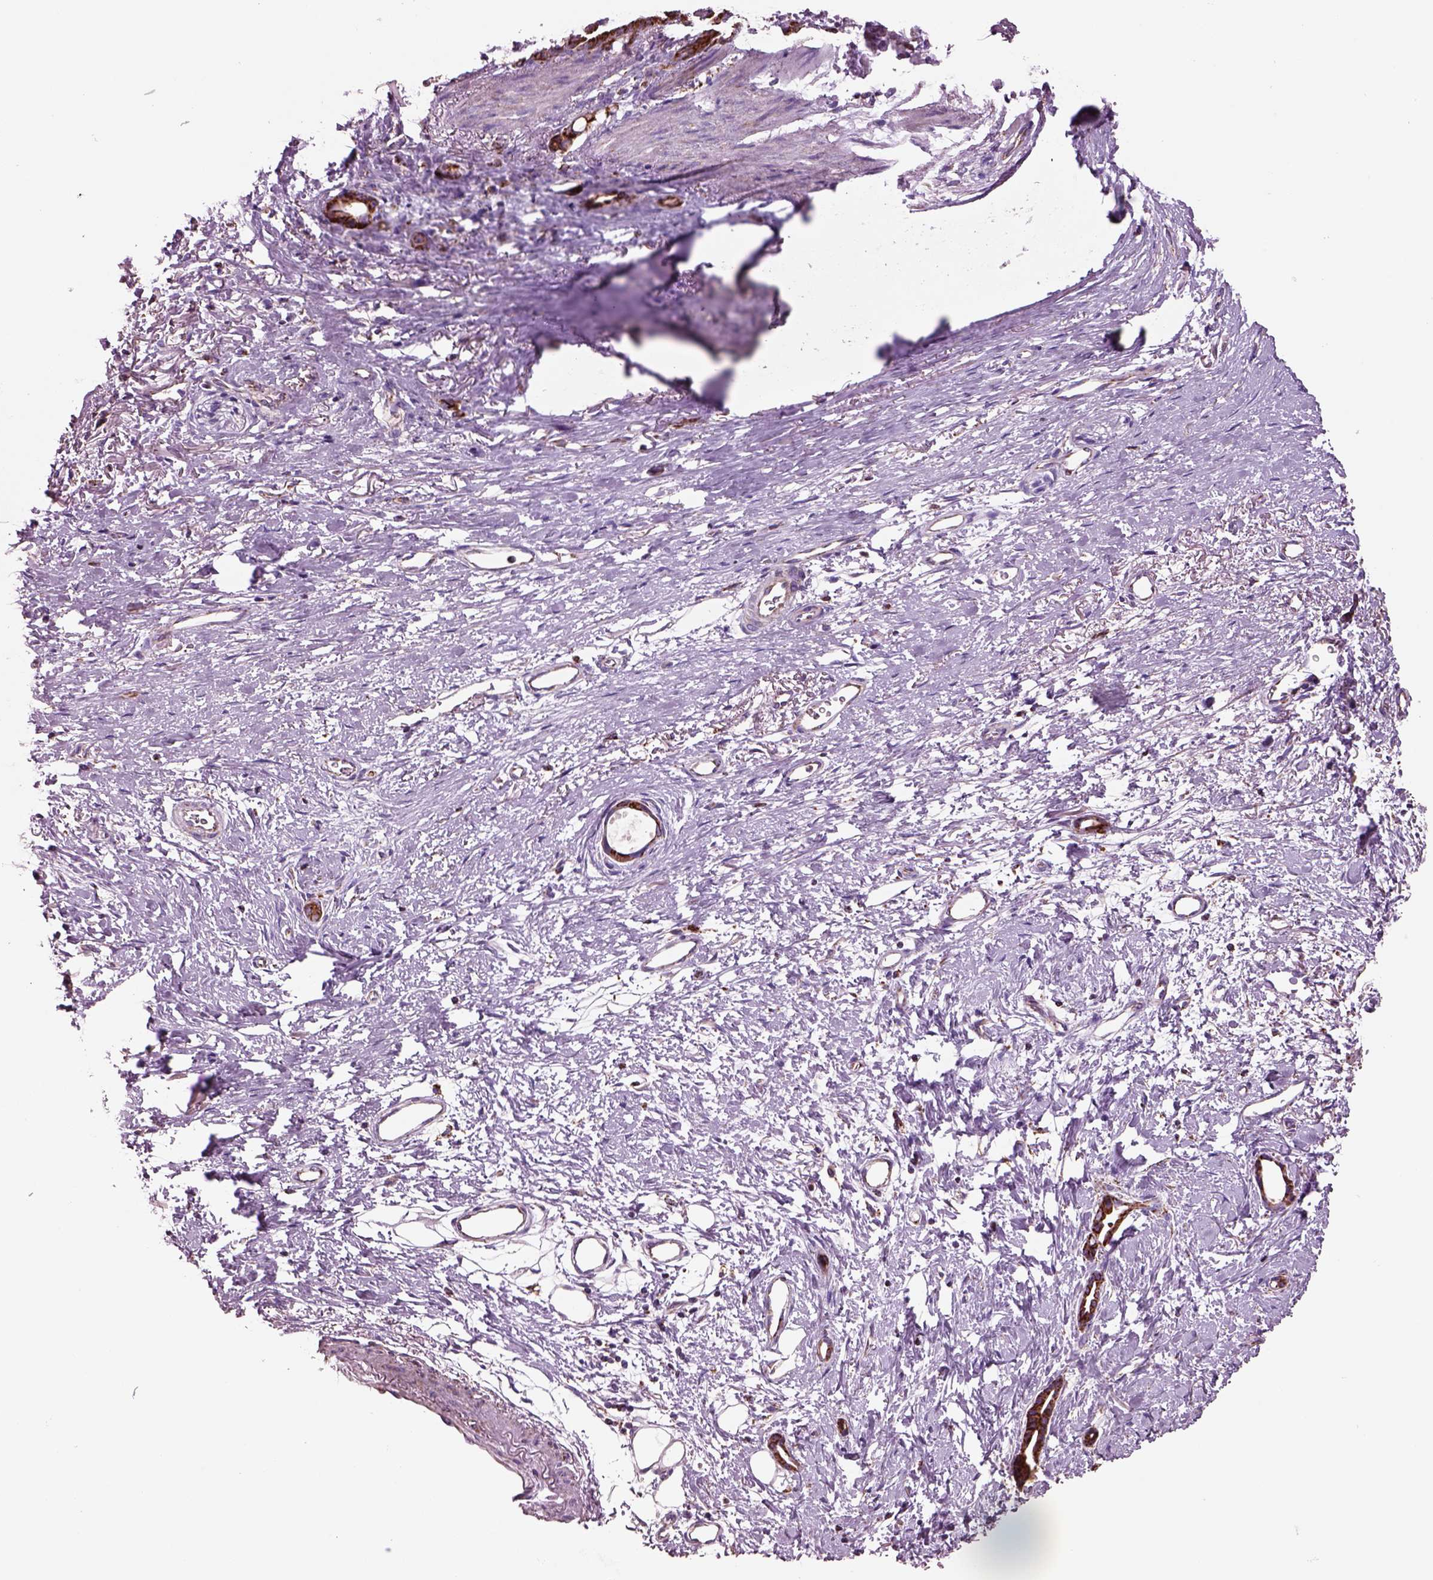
{"staining": {"intensity": "strong", "quantity": ">75%", "location": "cytoplasmic/membranous"}, "tissue": "stomach cancer", "cell_type": "Tumor cells", "image_type": "cancer", "snomed": [{"axis": "morphology", "description": "Adenocarcinoma, NOS"}, {"axis": "topography", "description": "Stomach, upper"}], "caption": "Protein expression by immunohistochemistry (IHC) shows strong cytoplasmic/membranous expression in about >75% of tumor cells in stomach cancer (adenocarcinoma).", "gene": "SLC25A24", "patient": {"sex": "male", "age": 62}}